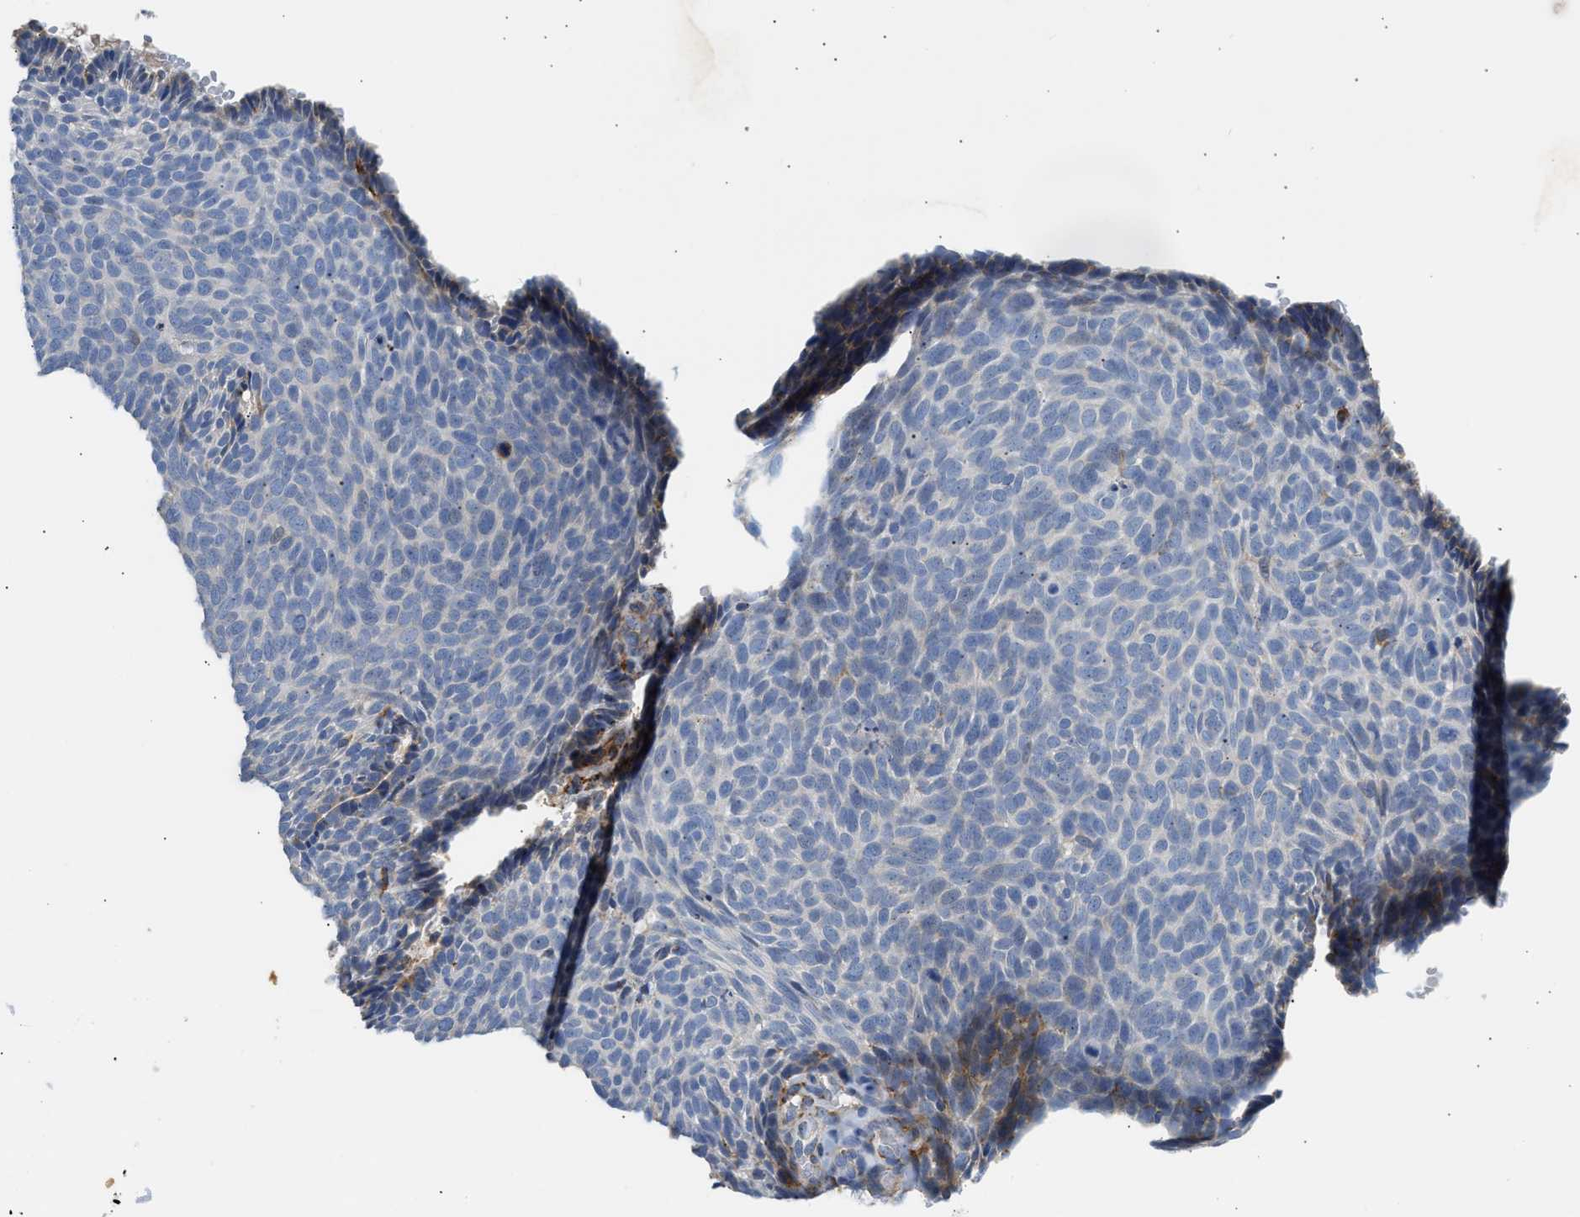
{"staining": {"intensity": "negative", "quantity": "none", "location": "none"}, "tissue": "skin cancer", "cell_type": "Tumor cells", "image_type": "cancer", "snomed": [{"axis": "morphology", "description": "Basal cell carcinoma"}, {"axis": "topography", "description": "Skin"}], "caption": "DAB immunohistochemical staining of basal cell carcinoma (skin) reveals no significant expression in tumor cells.", "gene": "AMZ1", "patient": {"sex": "male", "age": 61}}